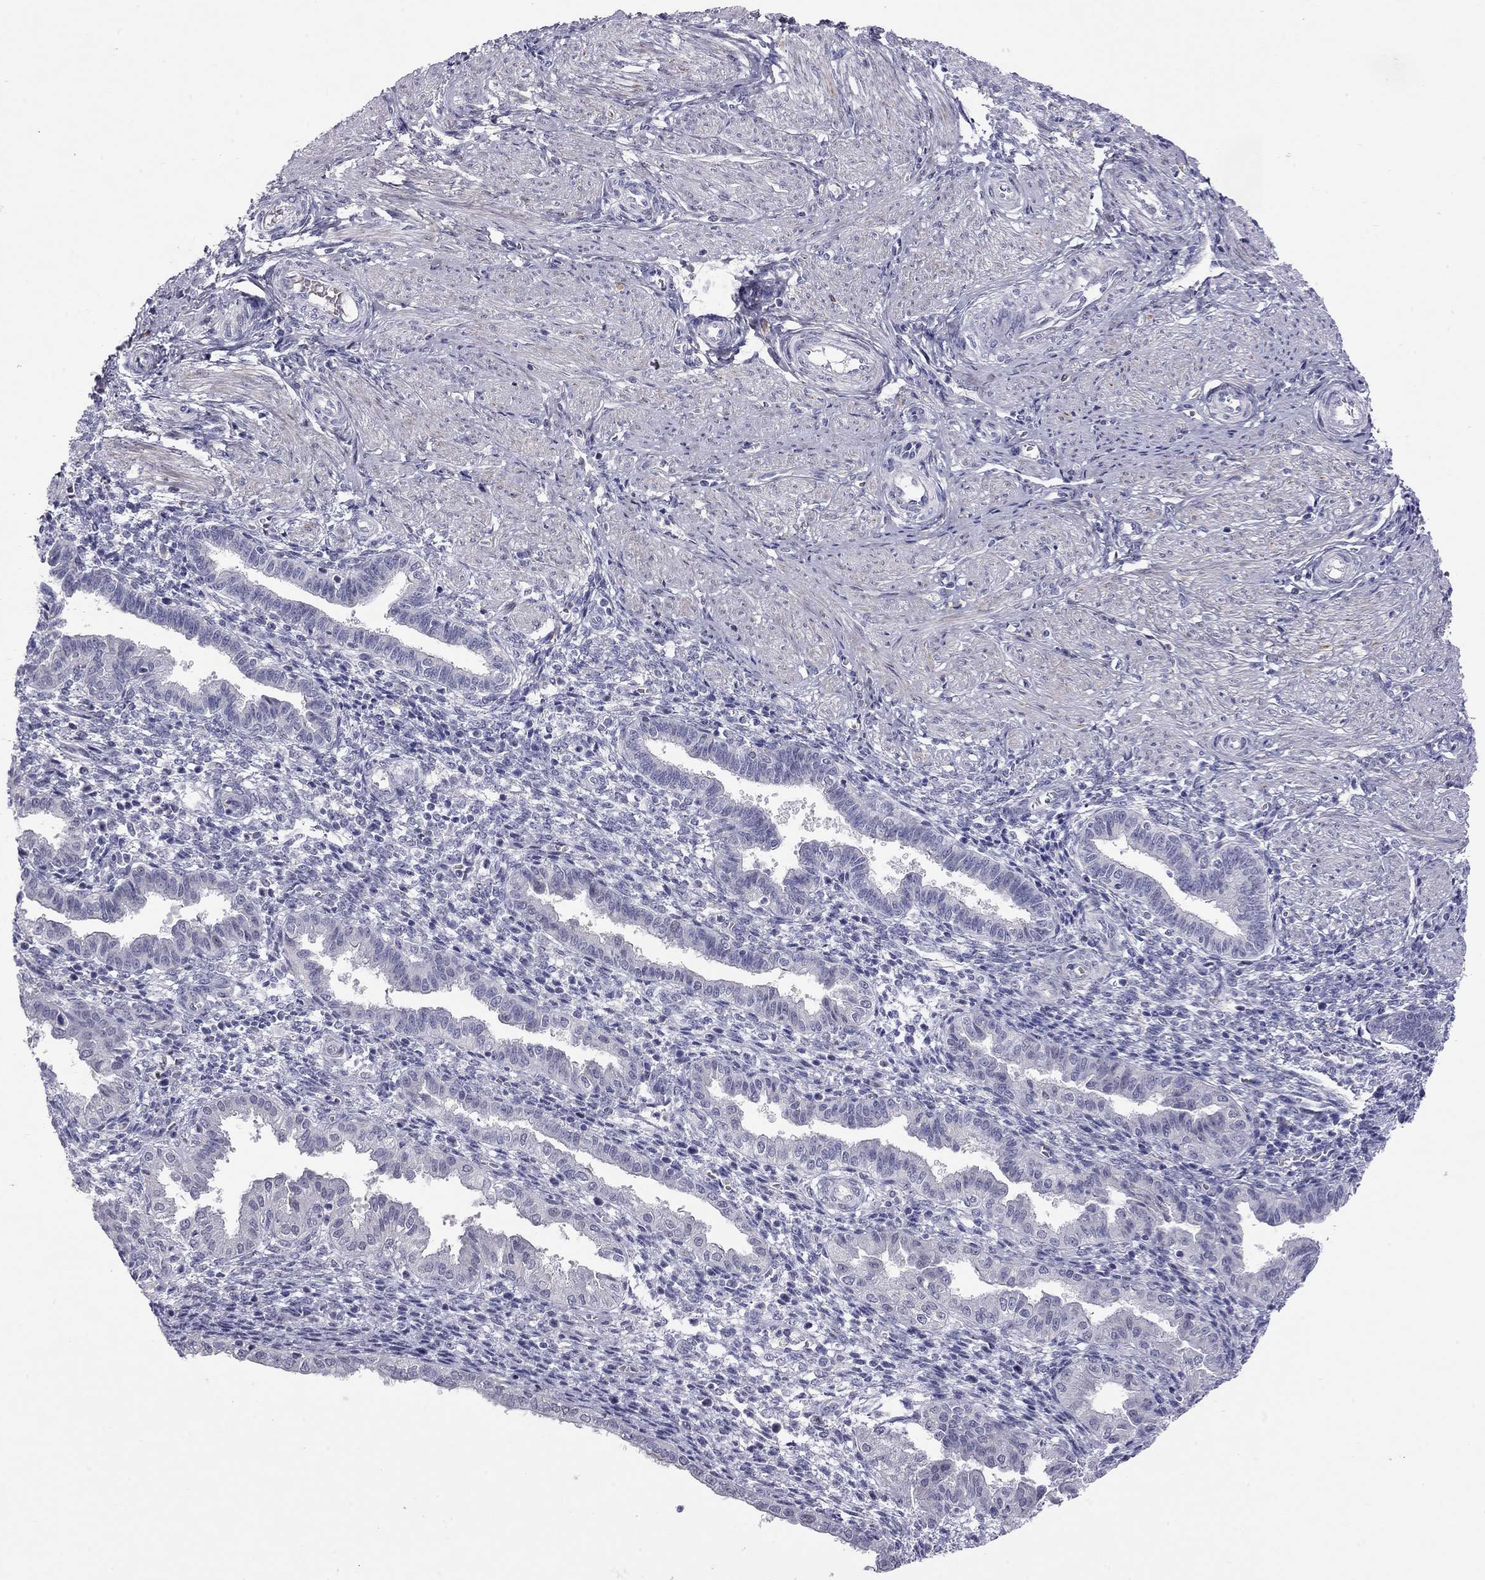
{"staining": {"intensity": "negative", "quantity": "none", "location": "none"}, "tissue": "endometrium", "cell_type": "Cells in endometrial stroma", "image_type": "normal", "snomed": [{"axis": "morphology", "description": "Normal tissue, NOS"}, {"axis": "topography", "description": "Endometrium"}], "caption": "Cells in endometrial stroma are negative for brown protein staining in unremarkable endometrium. Brightfield microscopy of IHC stained with DAB (brown) and hematoxylin (blue), captured at high magnification.", "gene": "C8orf88", "patient": {"sex": "female", "age": 37}}